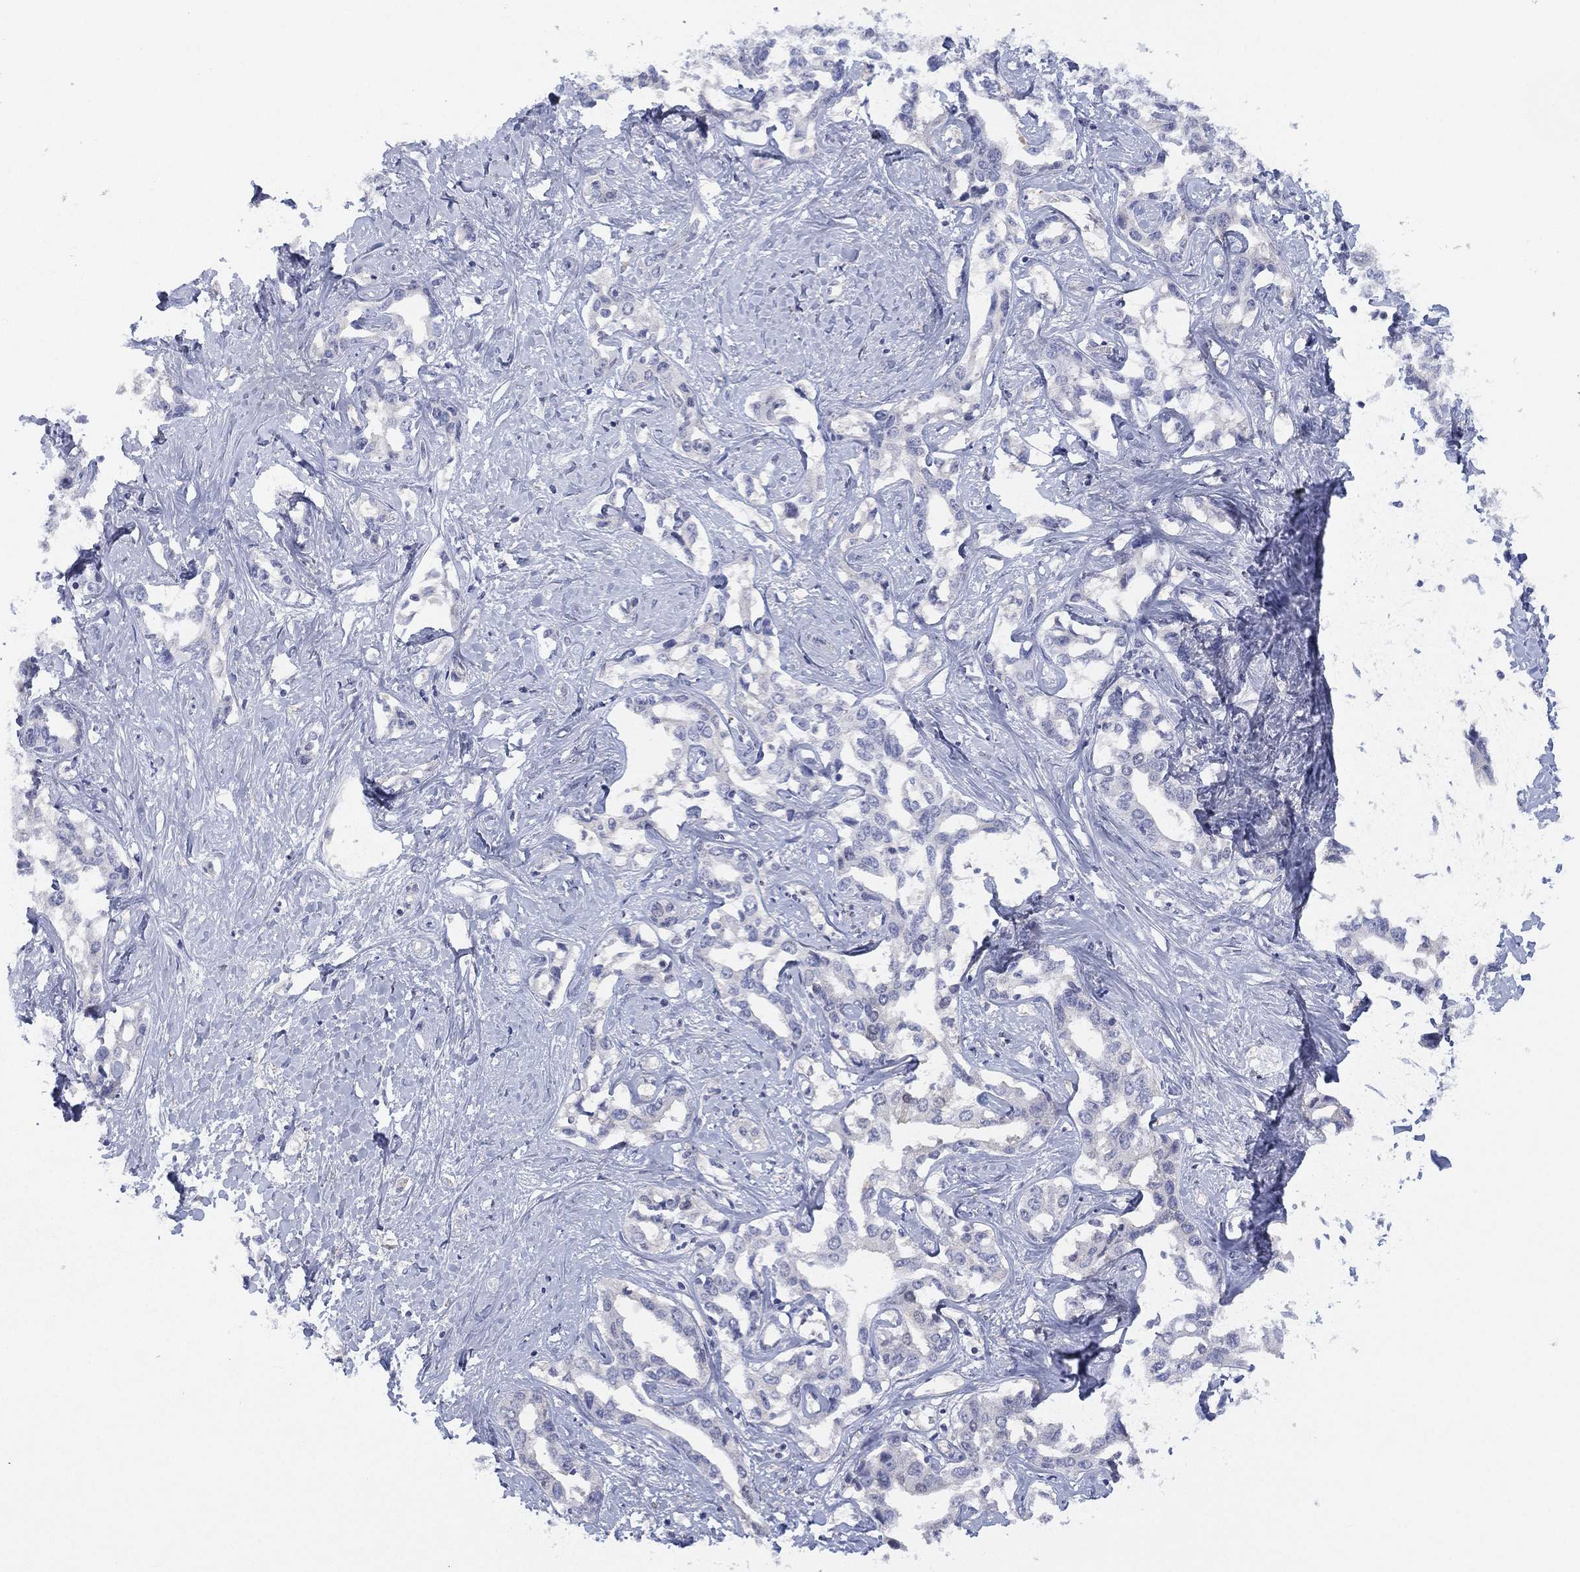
{"staining": {"intensity": "negative", "quantity": "none", "location": "none"}, "tissue": "liver cancer", "cell_type": "Tumor cells", "image_type": "cancer", "snomed": [{"axis": "morphology", "description": "Cholangiocarcinoma"}, {"axis": "topography", "description": "Liver"}], "caption": "This is an immunohistochemistry (IHC) image of cholangiocarcinoma (liver). There is no staining in tumor cells.", "gene": "DDAH1", "patient": {"sex": "male", "age": 59}}